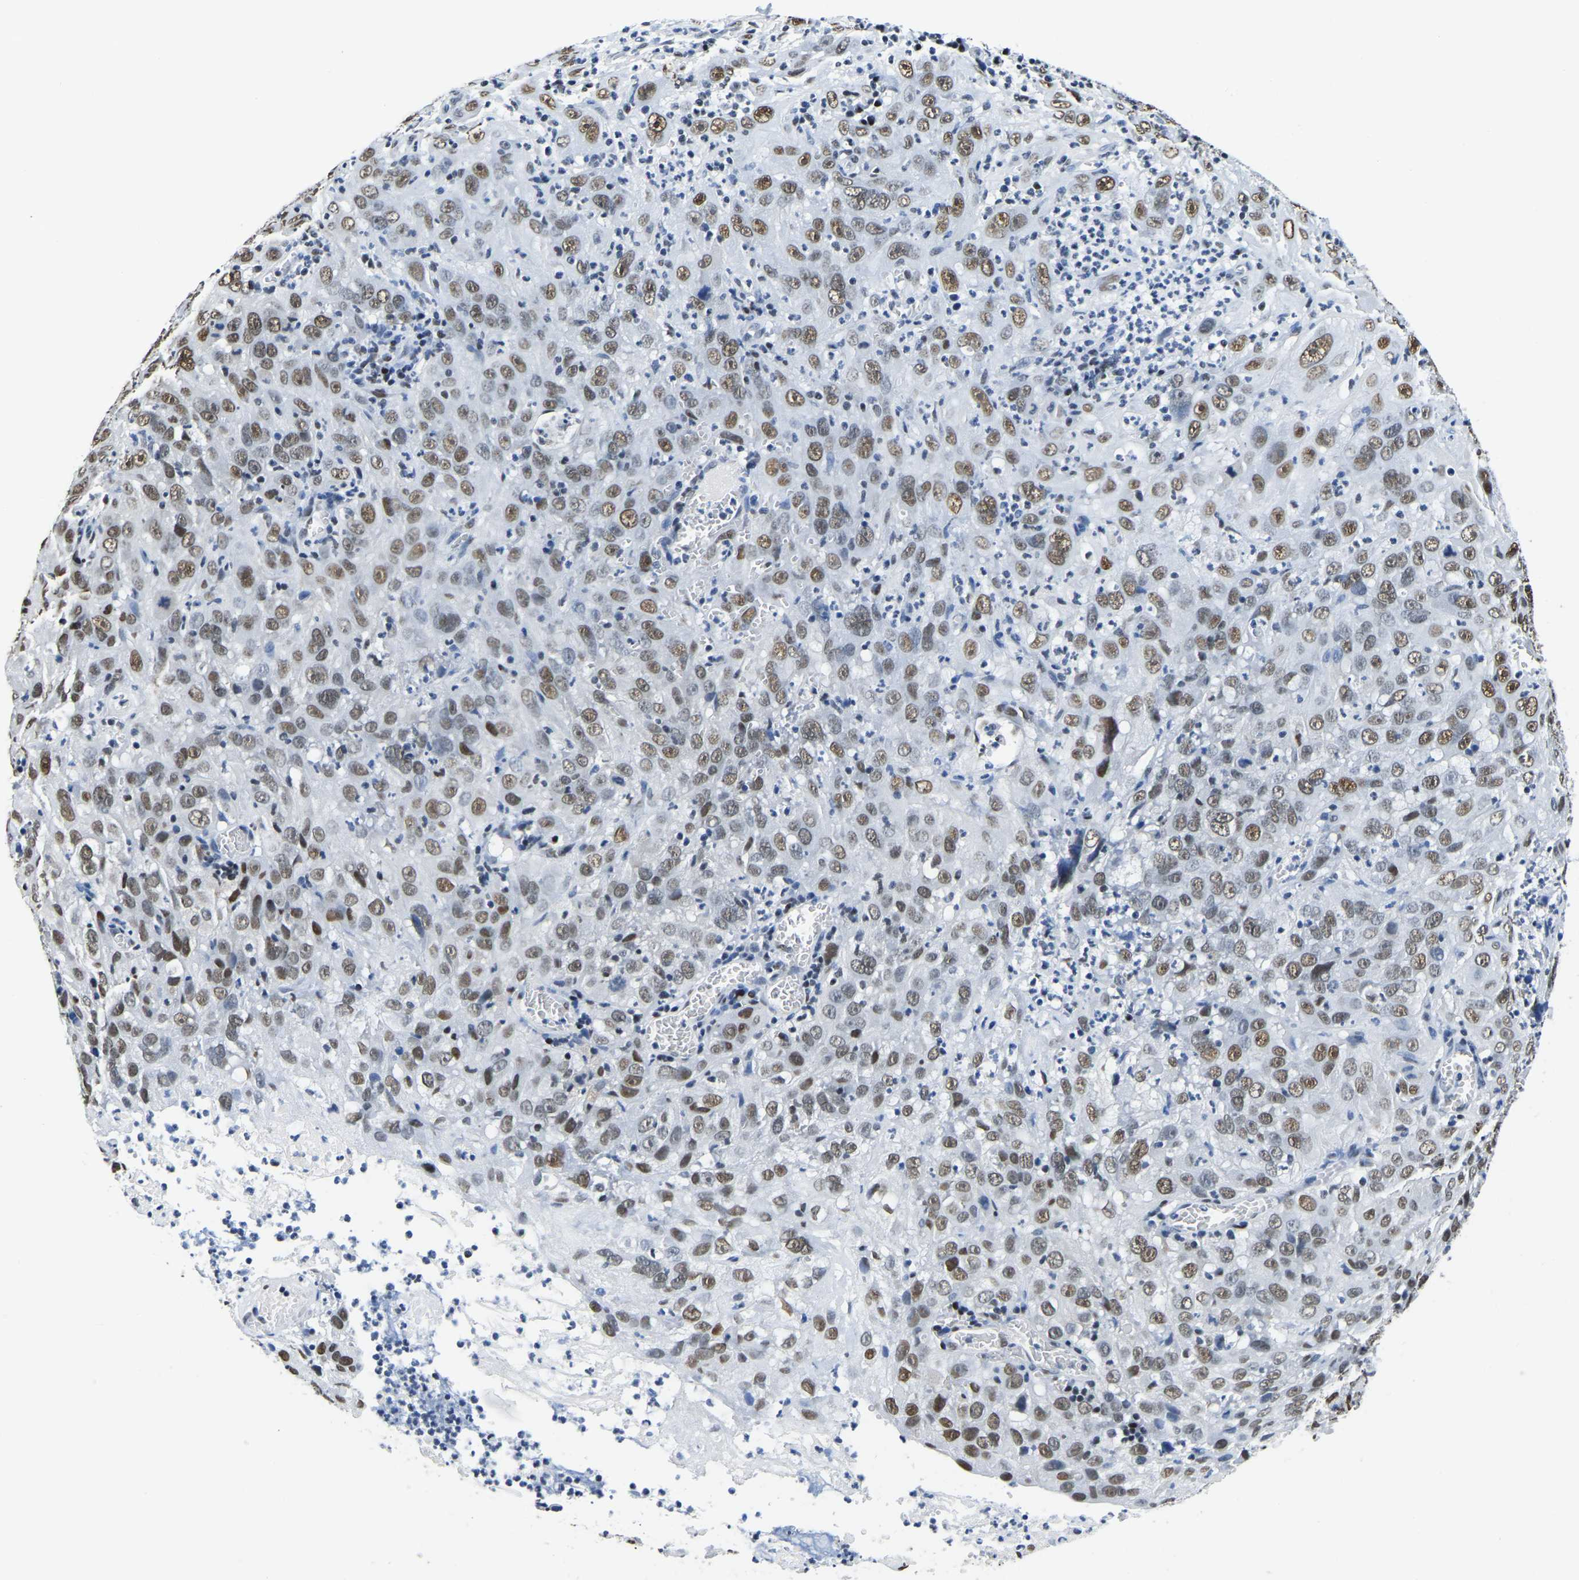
{"staining": {"intensity": "moderate", "quantity": ">75%", "location": "nuclear"}, "tissue": "cervical cancer", "cell_type": "Tumor cells", "image_type": "cancer", "snomed": [{"axis": "morphology", "description": "Squamous cell carcinoma, NOS"}, {"axis": "topography", "description": "Cervix"}], "caption": "The immunohistochemical stain labels moderate nuclear positivity in tumor cells of cervical cancer tissue.", "gene": "UBA1", "patient": {"sex": "female", "age": 32}}